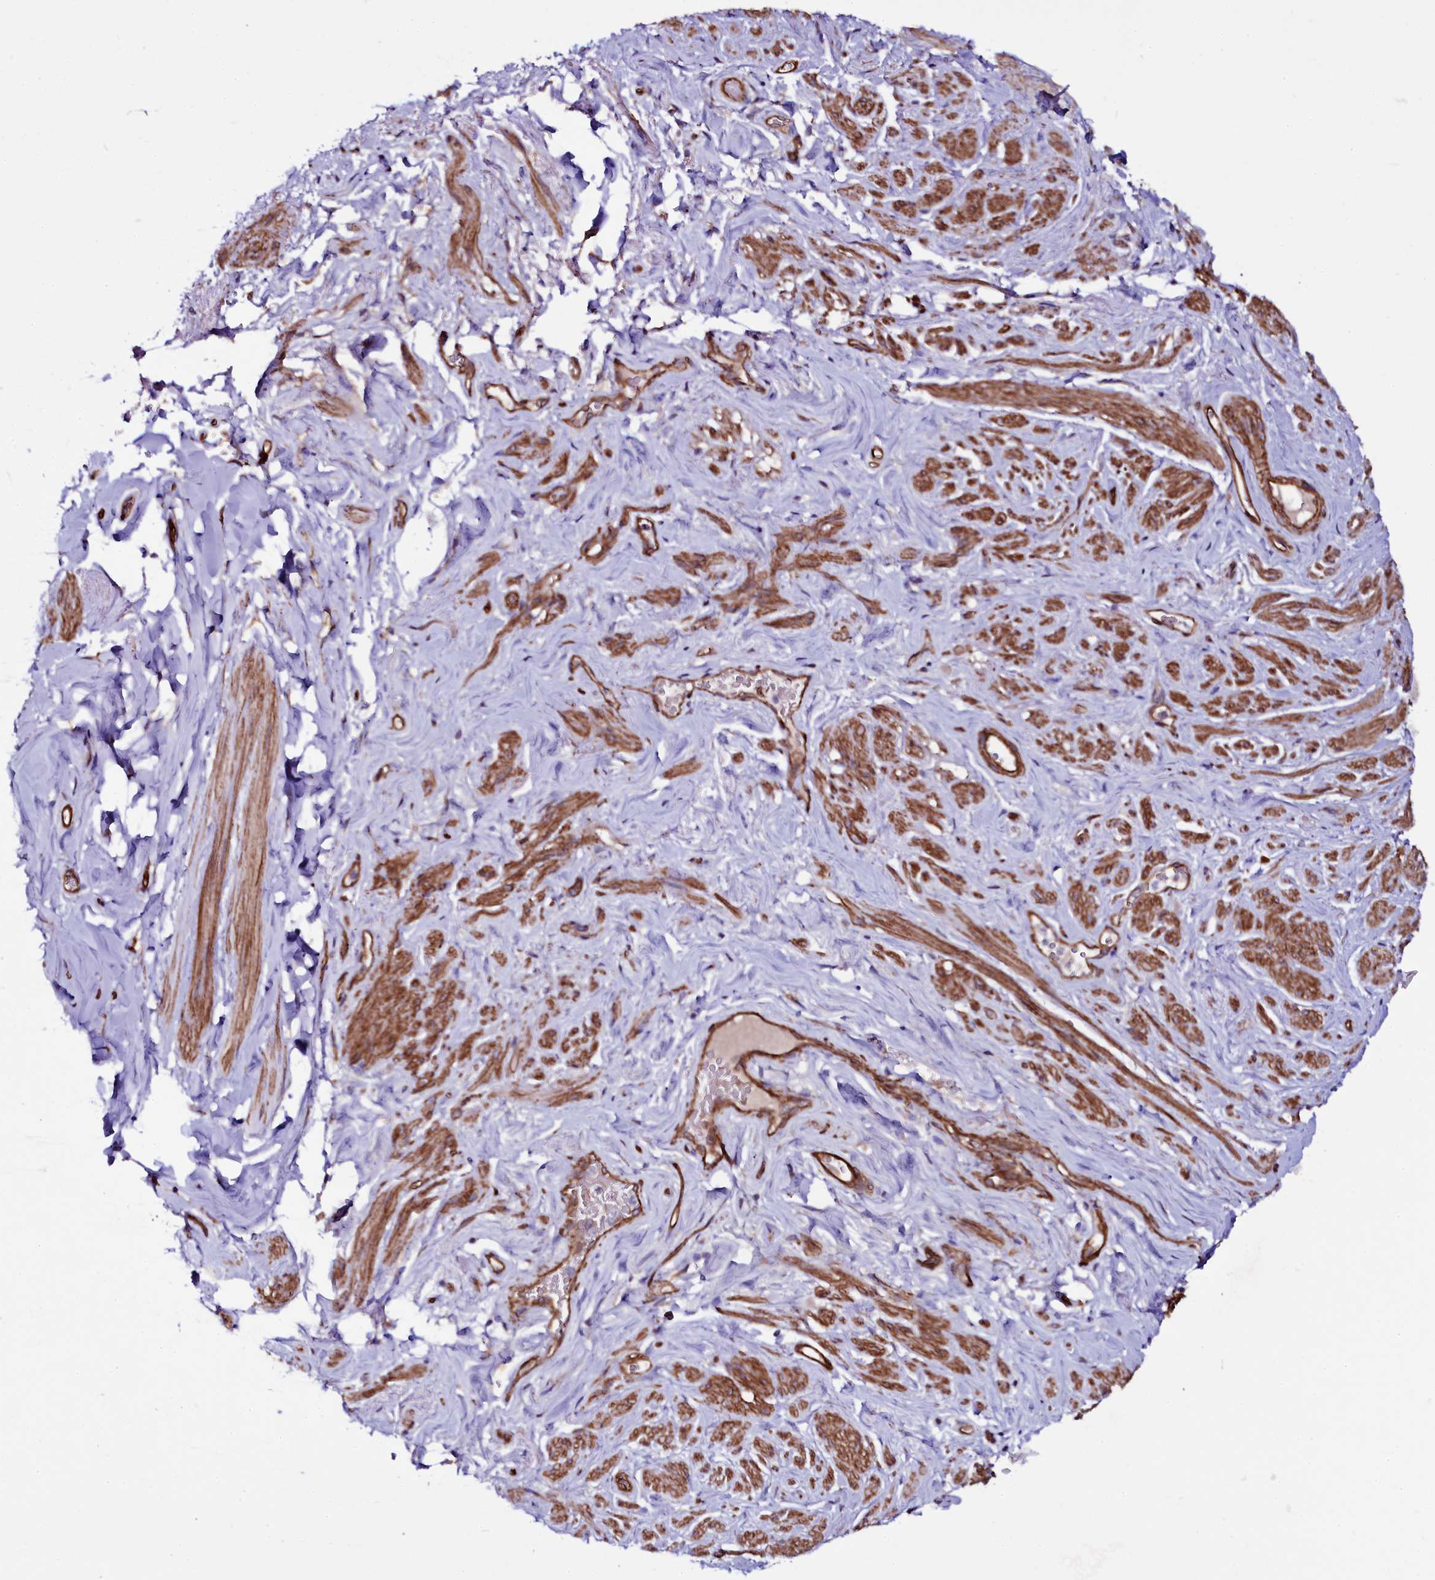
{"staining": {"intensity": "moderate", "quantity": "<25%", "location": "cytoplasmic/membranous"}, "tissue": "smooth muscle", "cell_type": "Smooth muscle cells", "image_type": "normal", "snomed": [{"axis": "morphology", "description": "Normal tissue, NOS"}, {"axis": "topography", "description": "Smooth muscle"}, {"axis": "topography", "description": "Peripheral nerve tissue"}], "caption": "Protein staining demonstrates moderate cytoplasmic/membranous positivity in approximately <25% of smooth muscle cells in normal smooth muscle. Using DAB (brown) and hematoxylin (blue) stains, captured at high magnification using brightfield microscopy.", "gene": "MEX3C", "patient": {"sex": "male", "age": 69}}